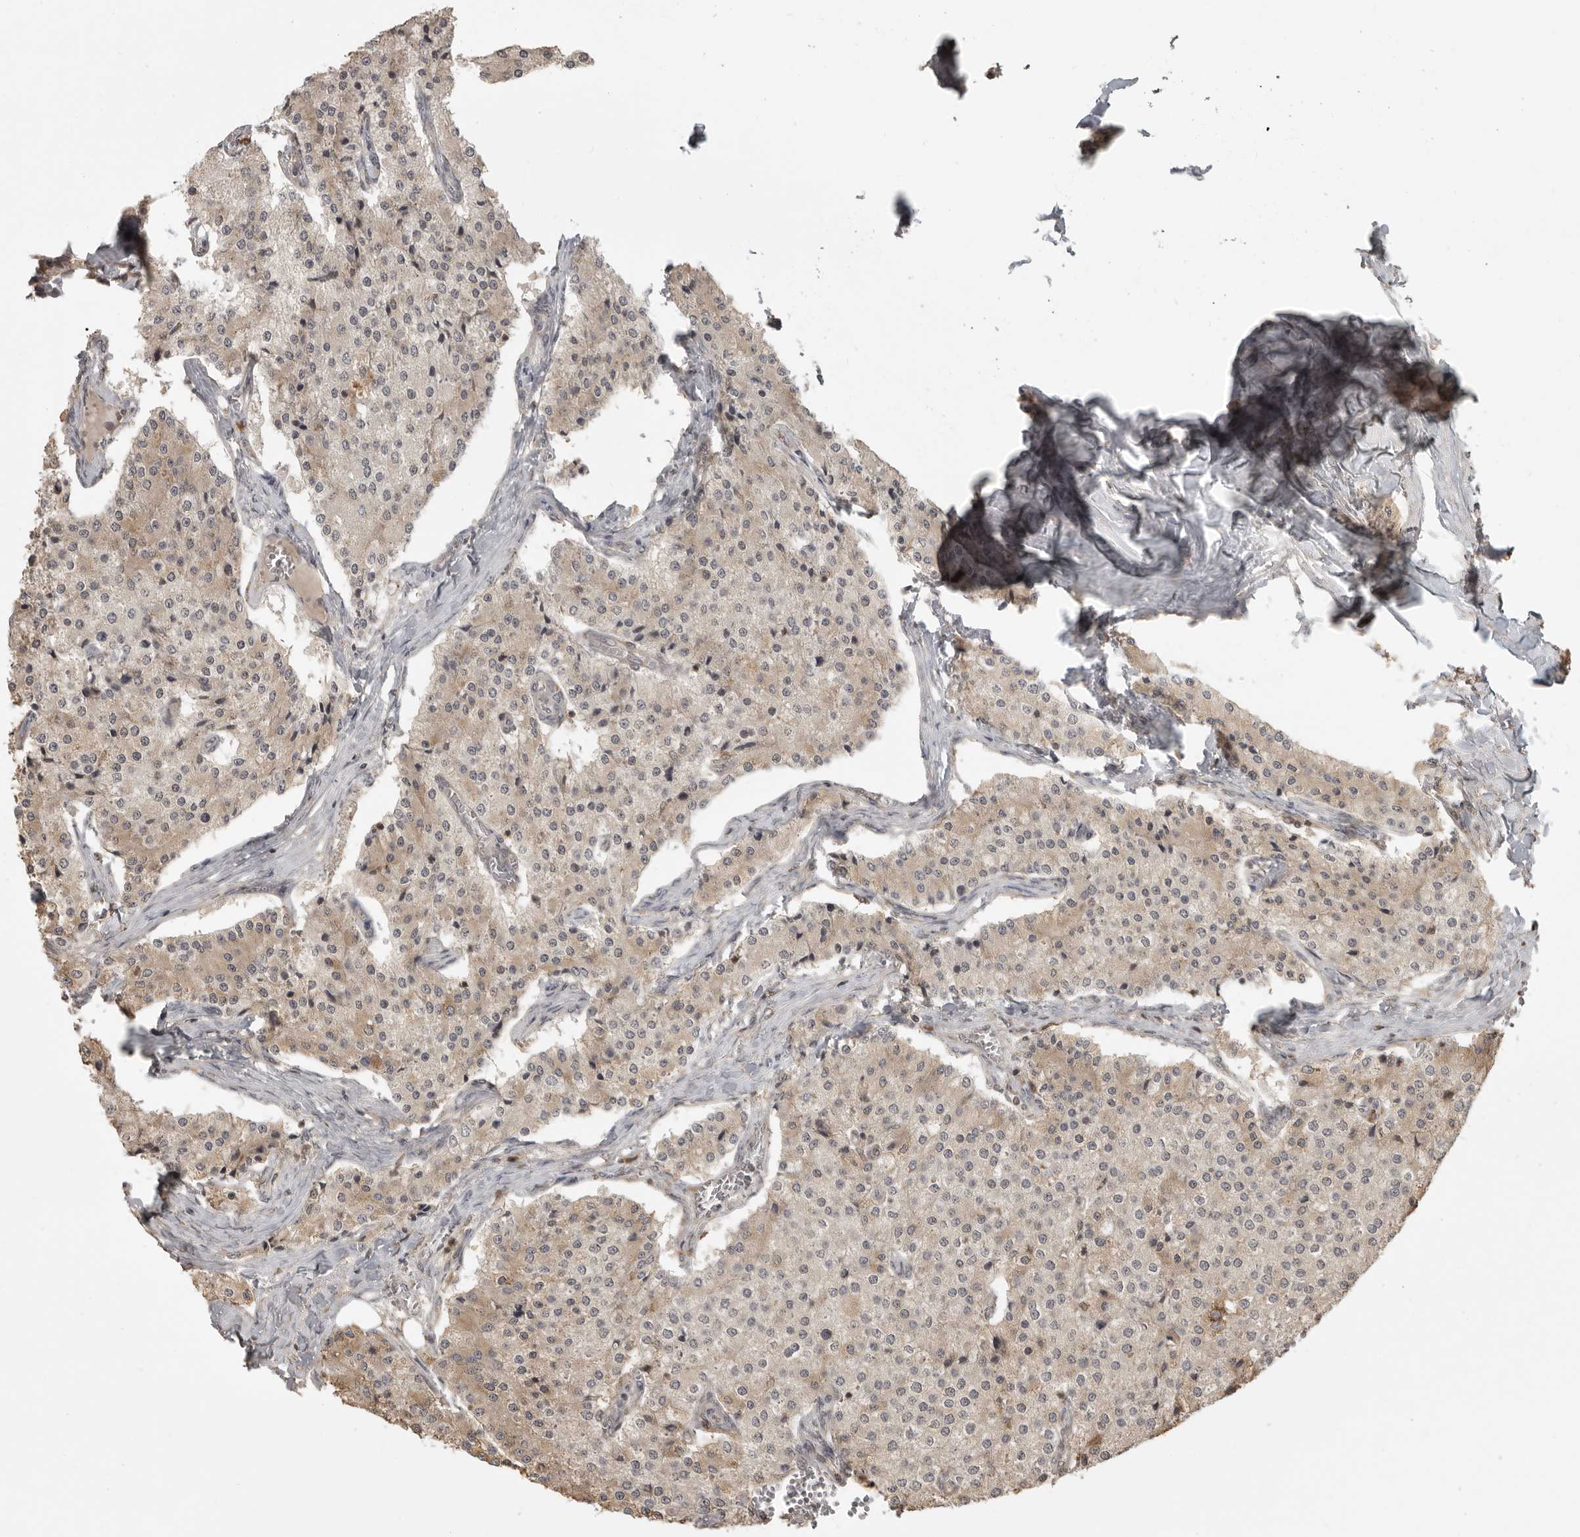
{"staining": {"intensity": "weak", "quantity": "25%-75%", "location": "cytoplasmic/membranous"}, "tissue": "carcinoid", "cell_type": "Tumor cells", "image_type": "cancer", "snomed": [{"axis": "morphology", "description": "Carcinoid, malignant, NOS"}, {"axis": "topography", "description": "Colon"}], "caption": "Human malignant carcinoid stained with a brown dye demonstrates weak cytoplasmic/membranous positive positivity in approximately 25%-75% of tumor cells.", "gene": "PRRC2A", "patient": {"sex": "female", "age": 52}}